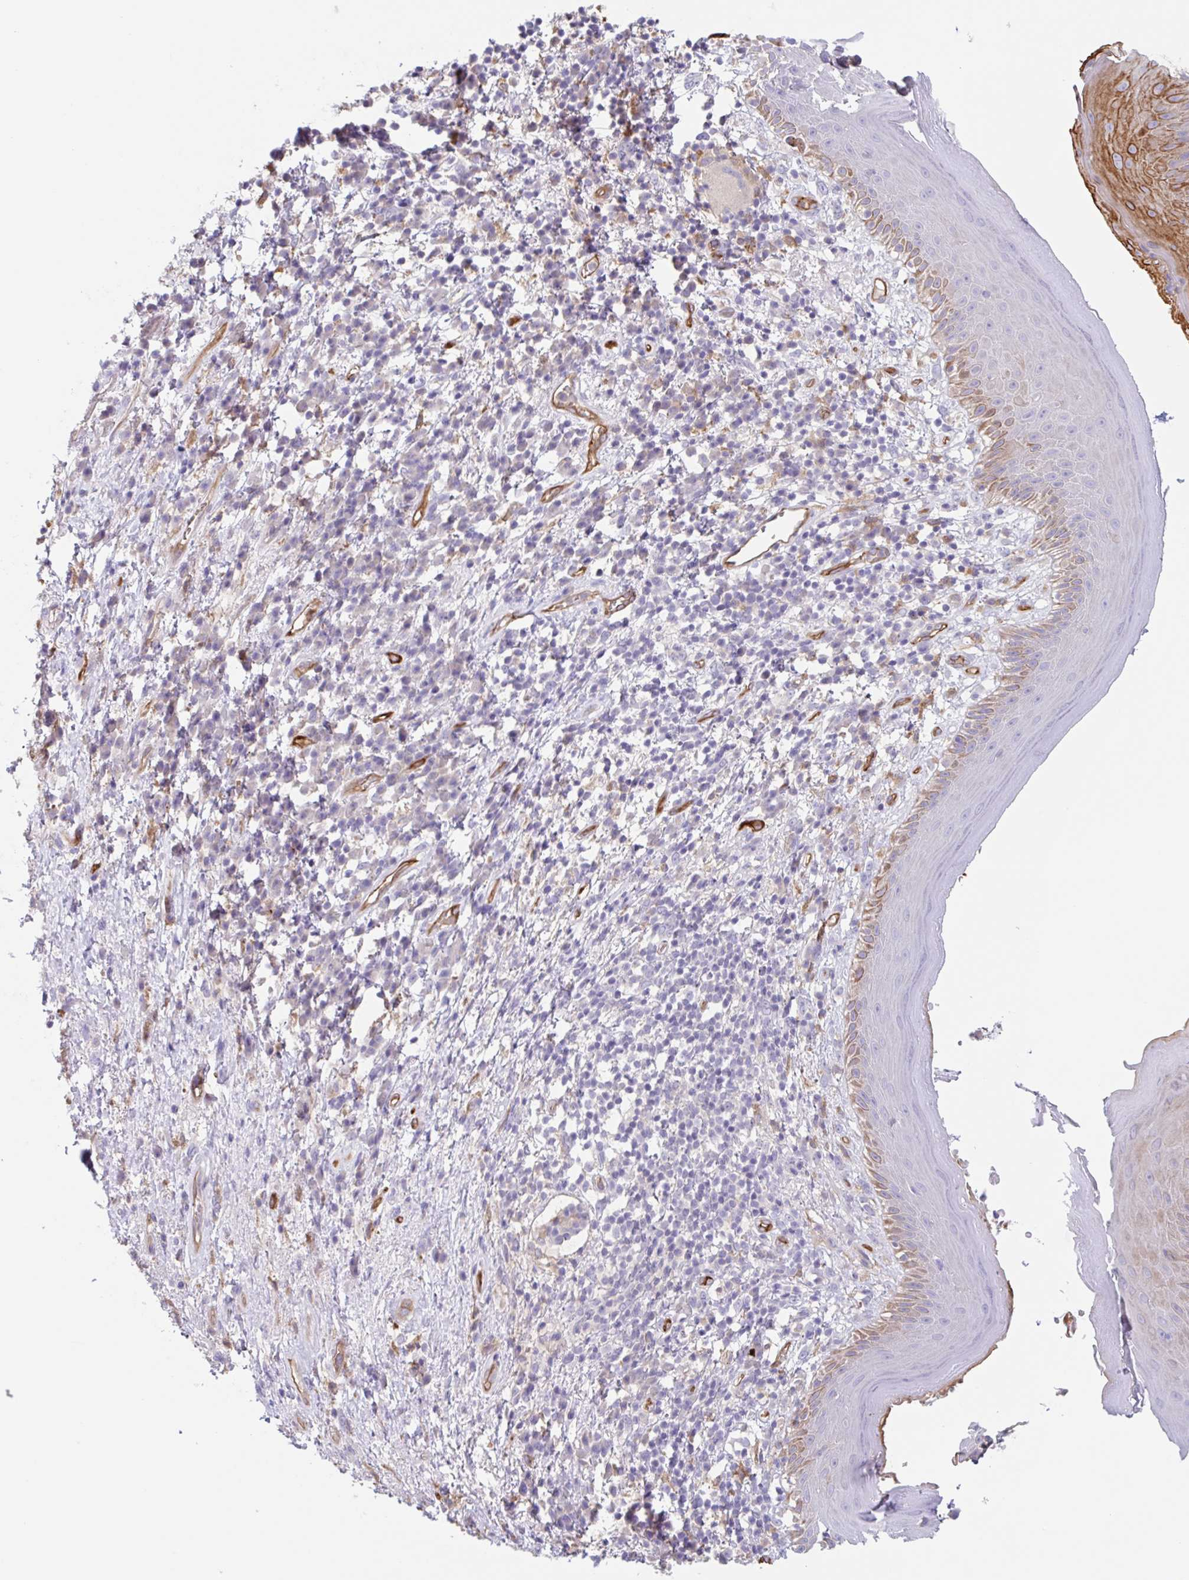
{"staining": {"intensity": "strong", "quantity": "<25%", "location": "cytoplasmic/membranous"}, "tissue": "skin", "cell_type": "Epidermal cells", "image_type": "normal", "snomed": [{"axis": "morphology", "description": "Normal tissue, NOS"}, {"axis": "topography", "description": "Anal"}], "caption": "Epidermal cells show medium levels of strong cytoplasmic/membranous expression in about <25% of cells in normal skin.", "gene": "EHD4", "patient": {"sex": "male", "age": 78}}